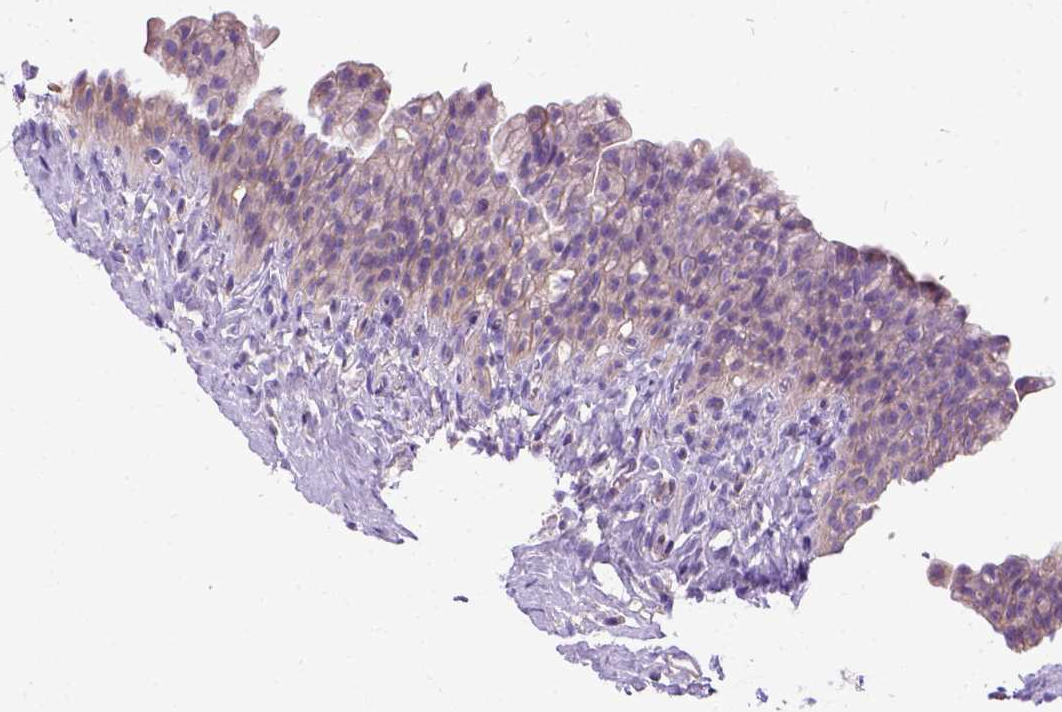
{"staining": {"intensity": "negative", "quantity": "none", "location": "none"}, "tissue": "urinary bladder", "cell_type": "Urothelial cells", "image_type": "normal", "snomed": [{"axis": "morphology", "description": "Normal tissue, NOS"}, {"axis": "topography", "description": "Urinary bladder"}, {"axis": "topography", "description": "Prostate"}], "caption": "Human urinary bladder stained for a protein using IHC exhibits no staining in urothelial cells.", "gene": "CFAP54", "patient": {"sex": "male", "age": 76}}